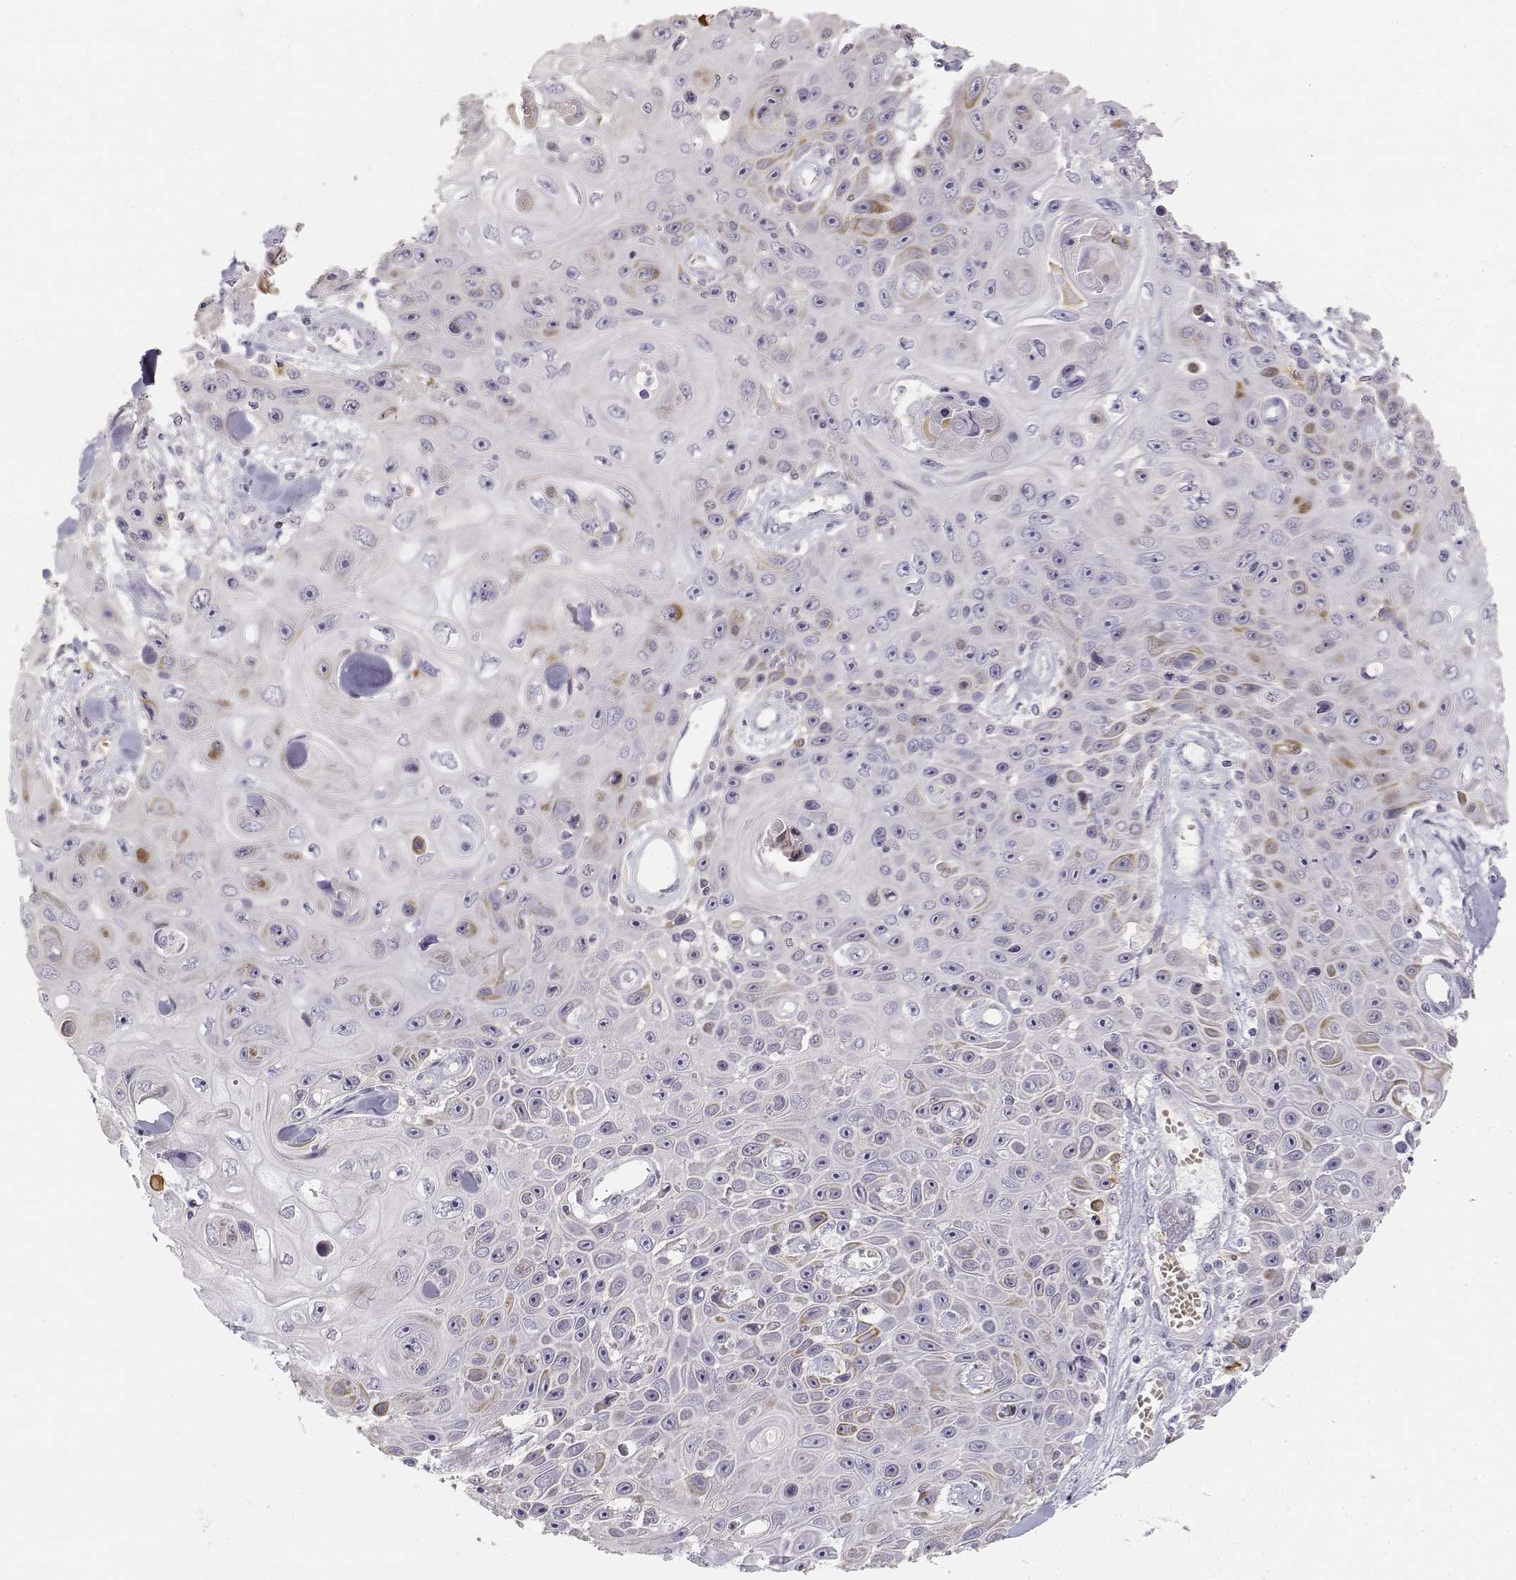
{"staining": {"intensity": "weak", "quantity": "<25%", "location": "cytoplasmic/membranous"}, "tissue": "skin cancer", "cell_type": "Tumor cells", "image_type": "cancer", "snomed": [{"axis": "morphology", "description": "Squamous cell carcinoma, NOS"}, {"axis": "topography", "description": "Skin"}], "caption": "Skin cancer was stained to show a protein in brown. There is no significant positivity in tumor cells. (DAB (3,3'-diaminobenzidine) immunohistochemistry, high magnification).", "gene": "GLIPR1L2", "patient": {"sex": "male", "age": 82}}